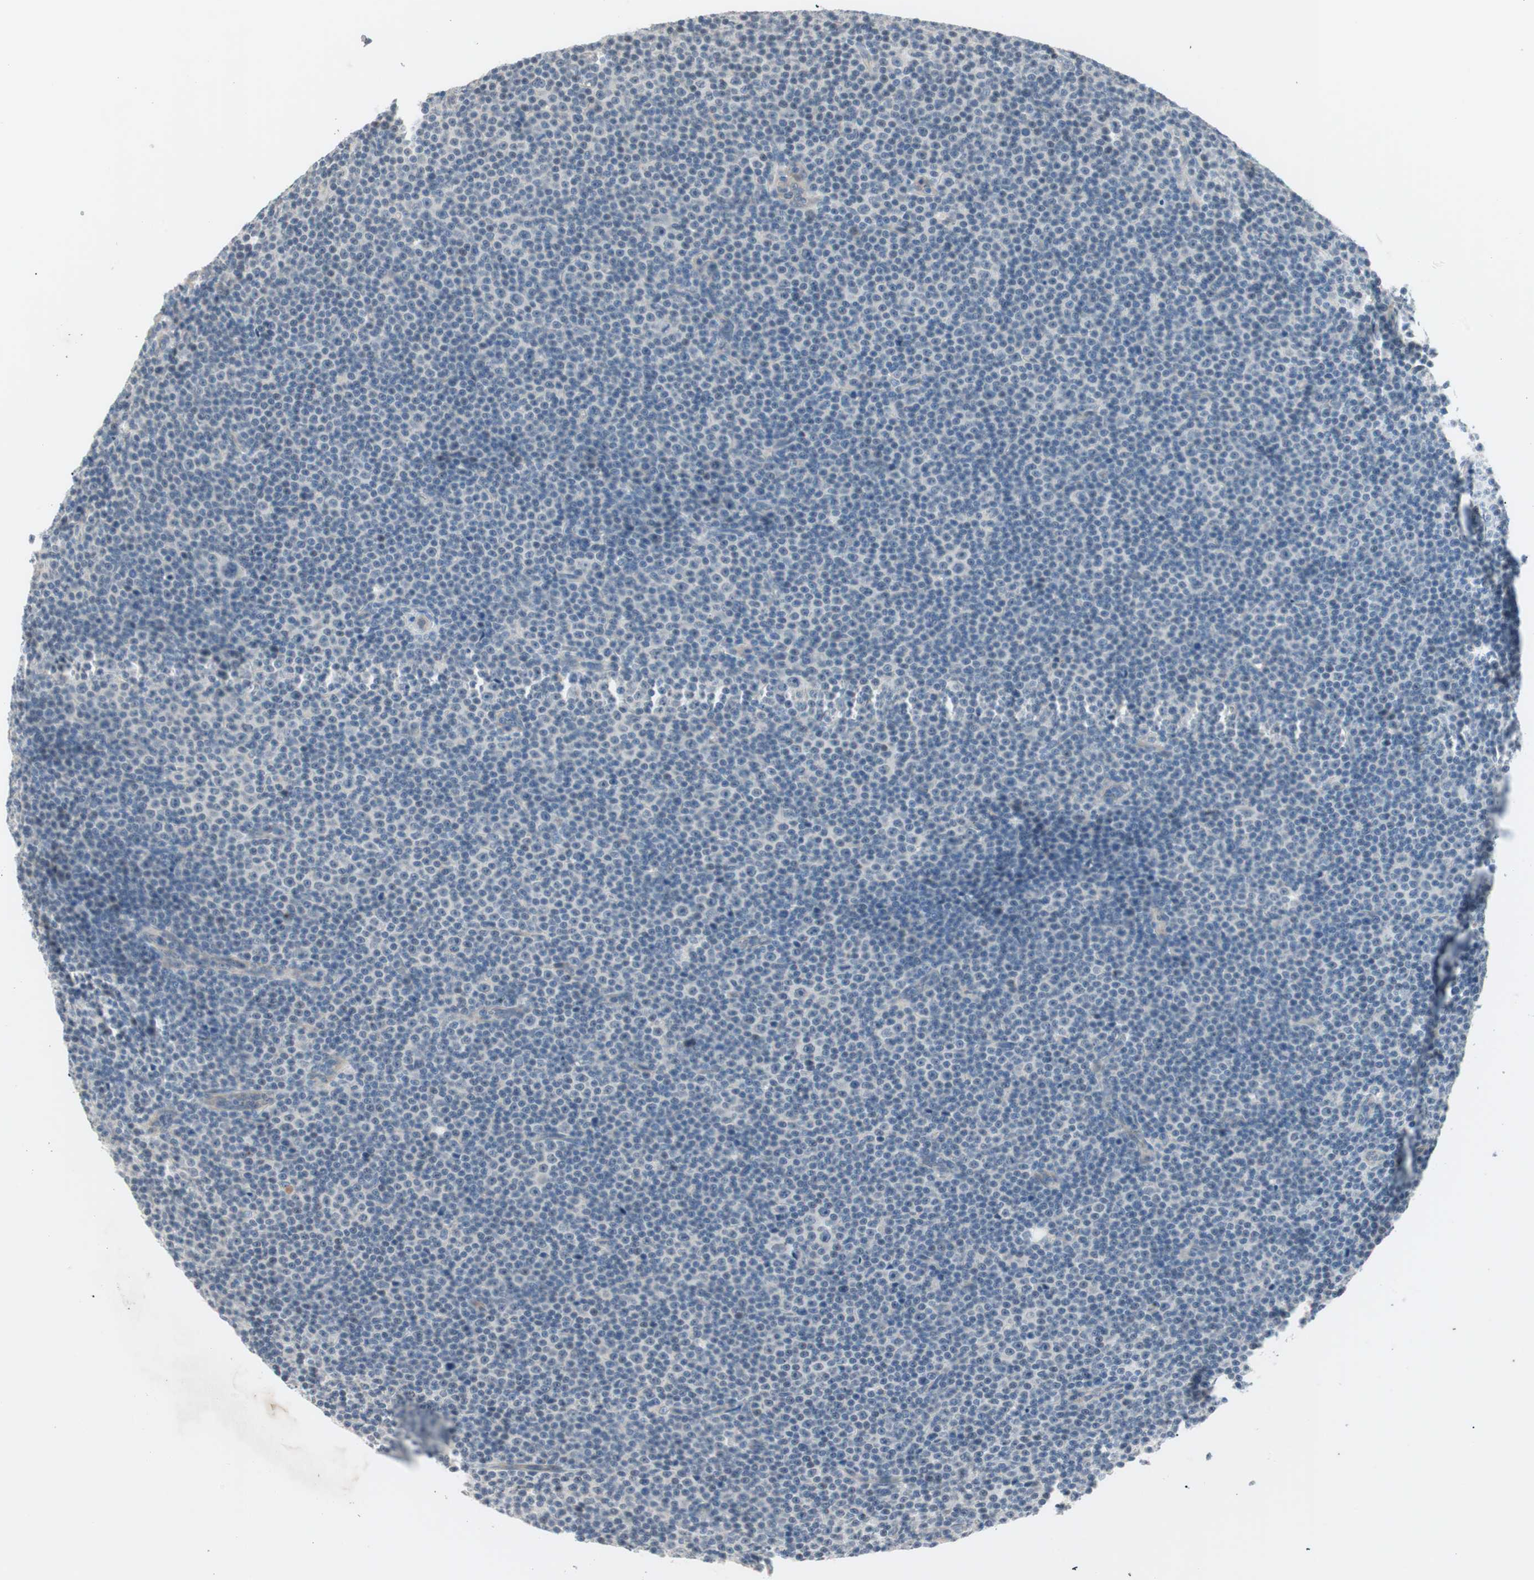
{"staining": {"intensity": "negative", "quantity": "none", "location": "none"}, "tissue": "lymphoma", "cell_type": "Tumor cells", "image_type": "cancer", "snomed": [{"axis": "morphology", "description": "Malignant lymphoma, non-Hodgkin's type, Low grade"}, {"axis": "topography", "description": "Lymph node"}], "caption": "Protein analysis of low-grade malignant lymphoma, non-Hodgkin's type demonstrates no significant positivity in tumor cells.", "gene": "ITGB4", "patient": {"sex": "female", "age": 67}}